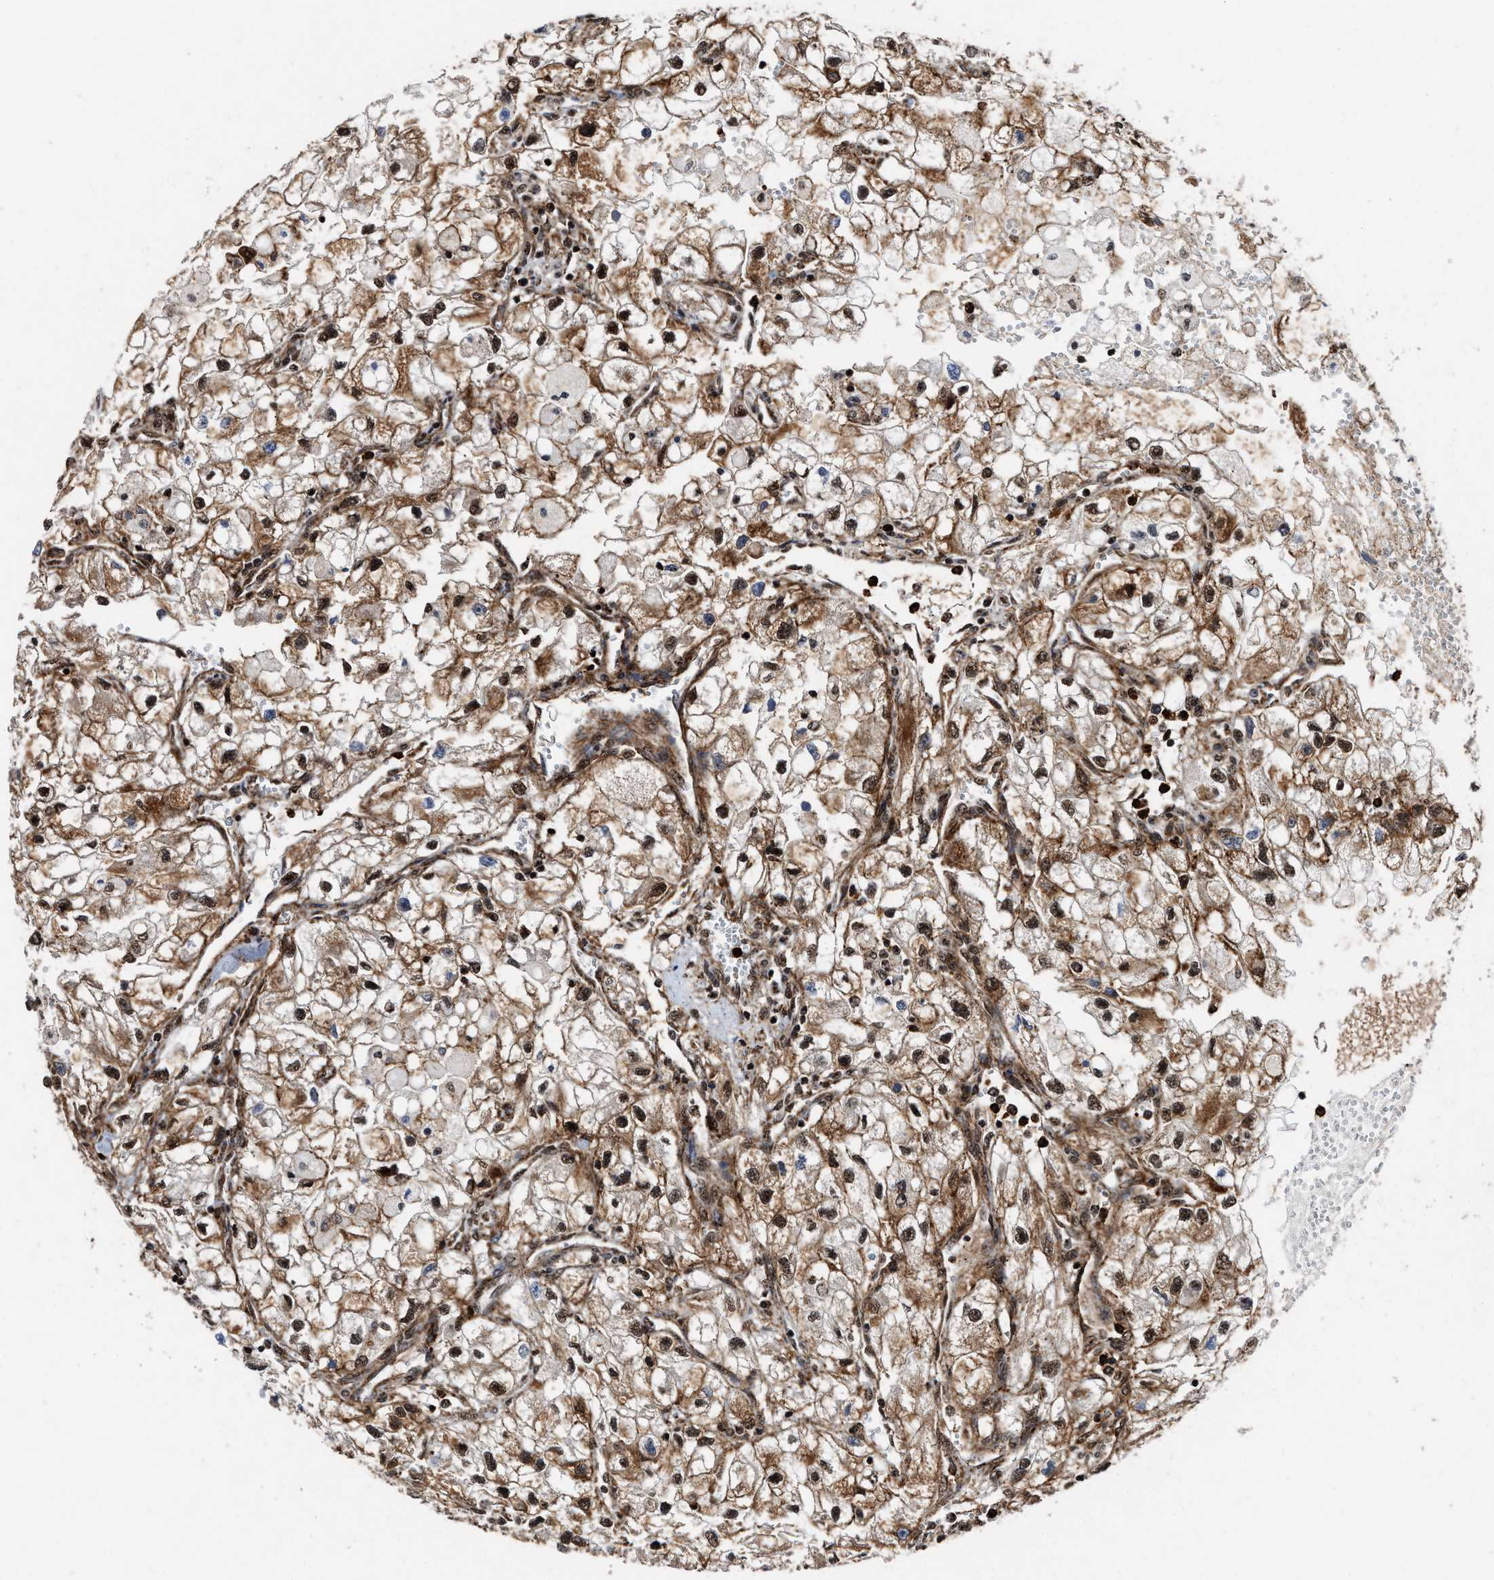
{"staining": {"intensity": "strong", "quantity": ">75%", "location": "cytoplasmic/membranous,nuclear"}, "tissue": "renal cancer", "cell_type": "Tumor cells", "image_type": "cancer", "snomed": [{"axis": "morphology", "description": "Adenocarcinoma, NOS"}, {"axis": "topography", "description": "Kidney"}], "caption": "There is high levels of strong cytoplasmic/membranous and nuclear staining in tumor cells of renal adenocarcinoma, as demonstrated by immunohistochemical staining (brown color).", "gene": "SEPTIN2", "patient": {"sex": "female", "age": 70}}